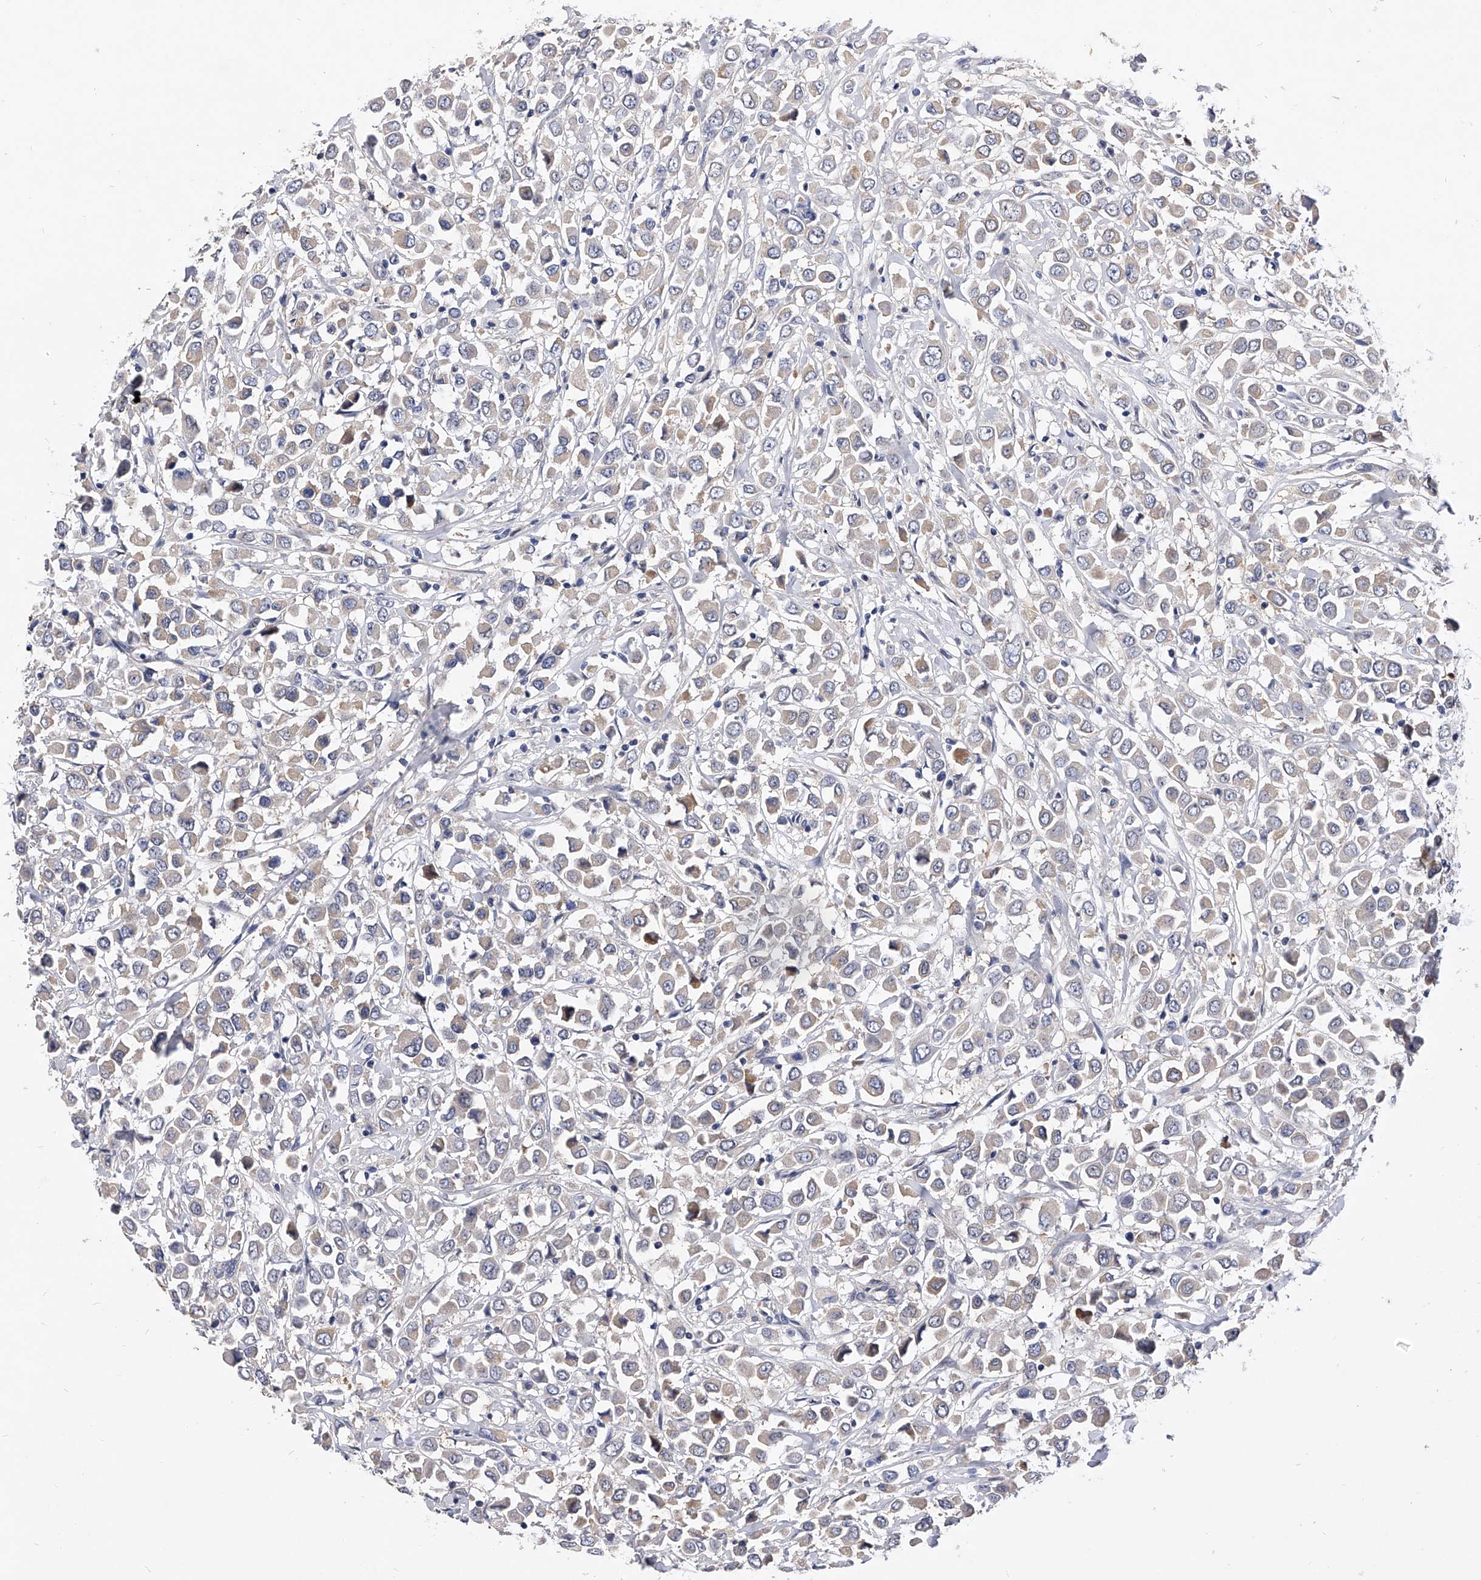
{"staining": {"intensity": "negative", "quantity": "none", "location": "none"}, "tissue": "breast cancer", "cell_type": "Tumor cells", "image_type": "cancer", "snomed": [{"axis": "morphology", "description": "Duct carcinoma"}, {"axis": "topography", "description": "Breast"}], "caption": "A high-resolution photomicrograph shows immunohistochemistry staining of breast cancer (infiltrating ductal carcinoma), which demonstrates no significant positivity in tumor cells. The staining is performed using DAB brown chromogen with nuclei counter-stained in using hematoxylin.", "gene": "PPP5C", "patient": {"sex": "female", "age": 61}}